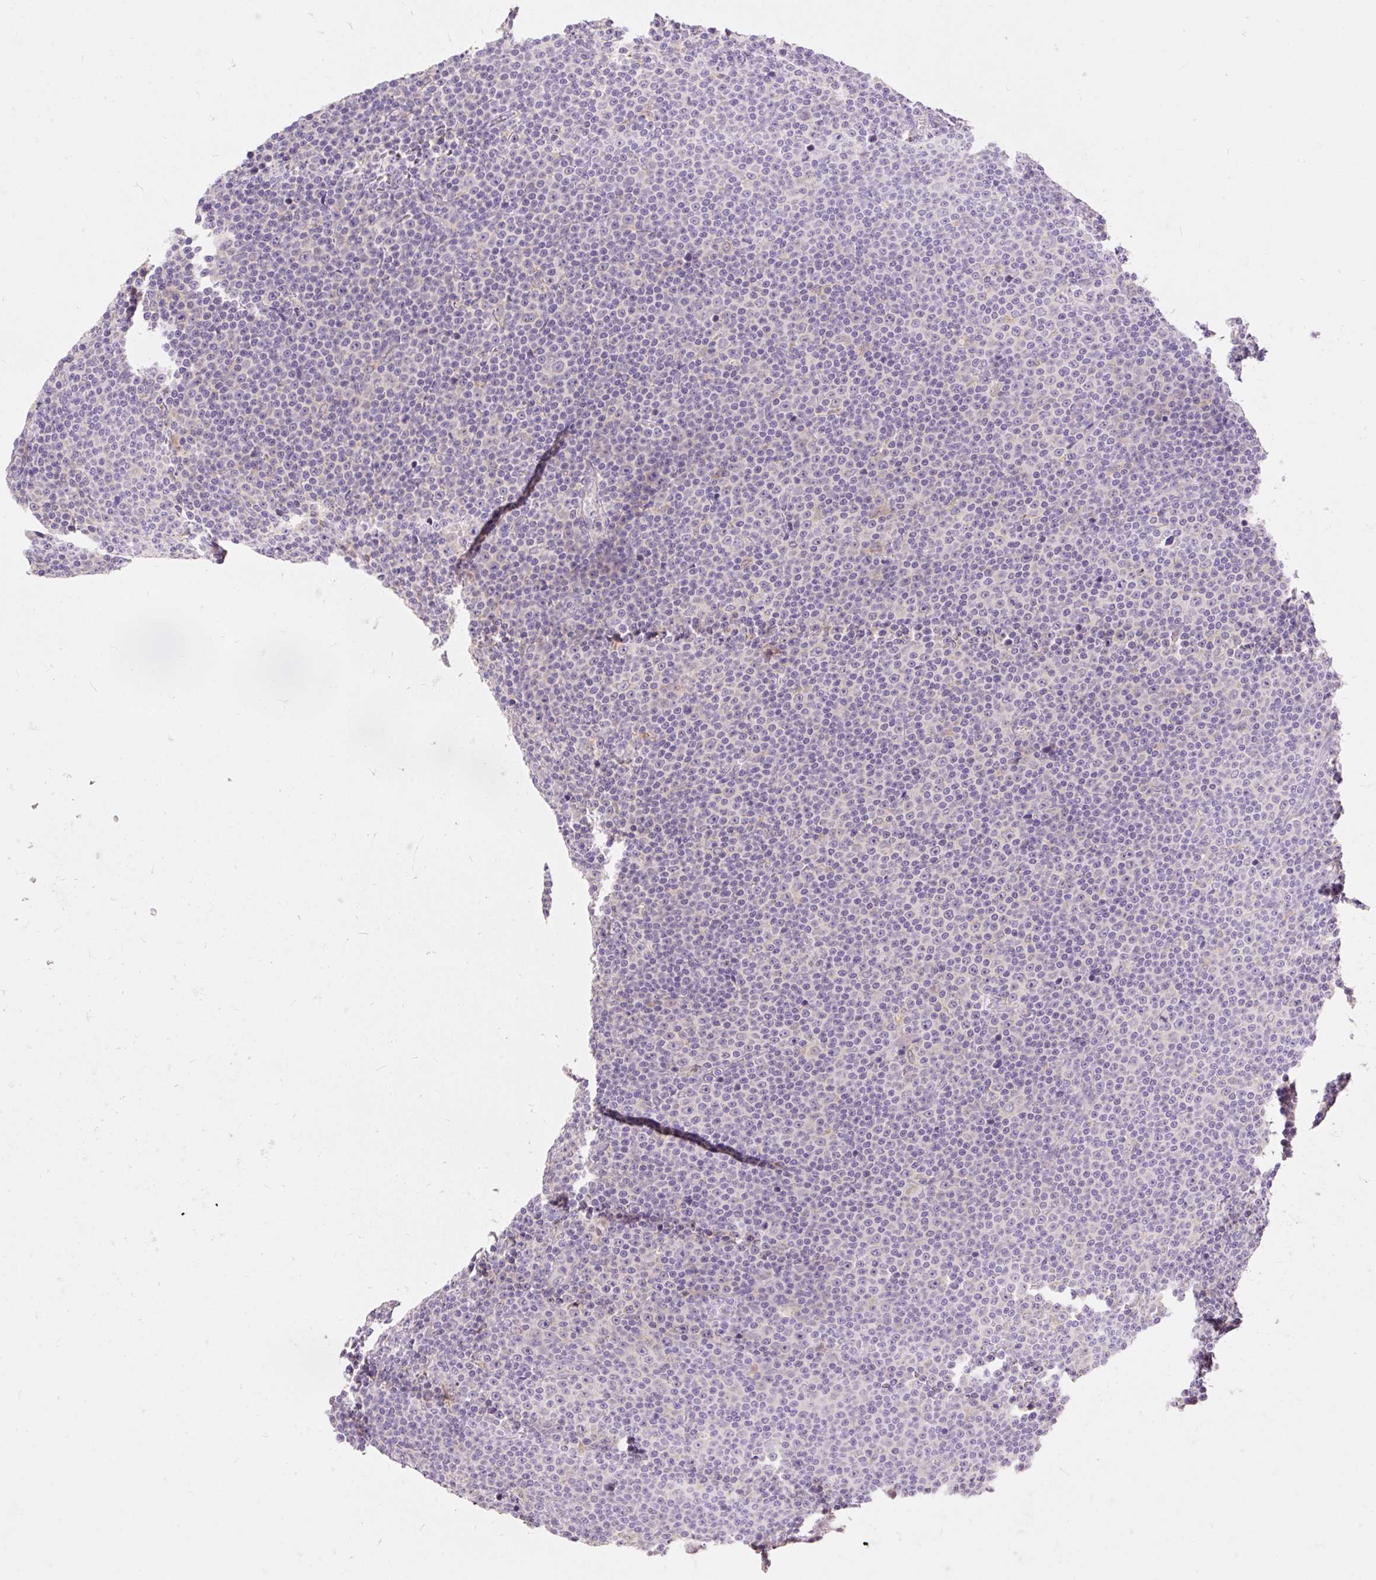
{"staining": {"intensity": "negative", "quantity": "none", "location": "none"}, "tissue": "lymphoma", "cell_type": "Tumor cells", "image_type": "cancer", "snomed": [{"axis": "morphology", "description": "Malignant lymphoma, non-Hodgkin's type, Low grade"}, {"axis": "topography", "description": "Lymph node"}], "caption": "There is no significant expression in tumor cells of lymphoma.", "gene": "SEC63", "patient": {"sex": "female", "age": 67}}